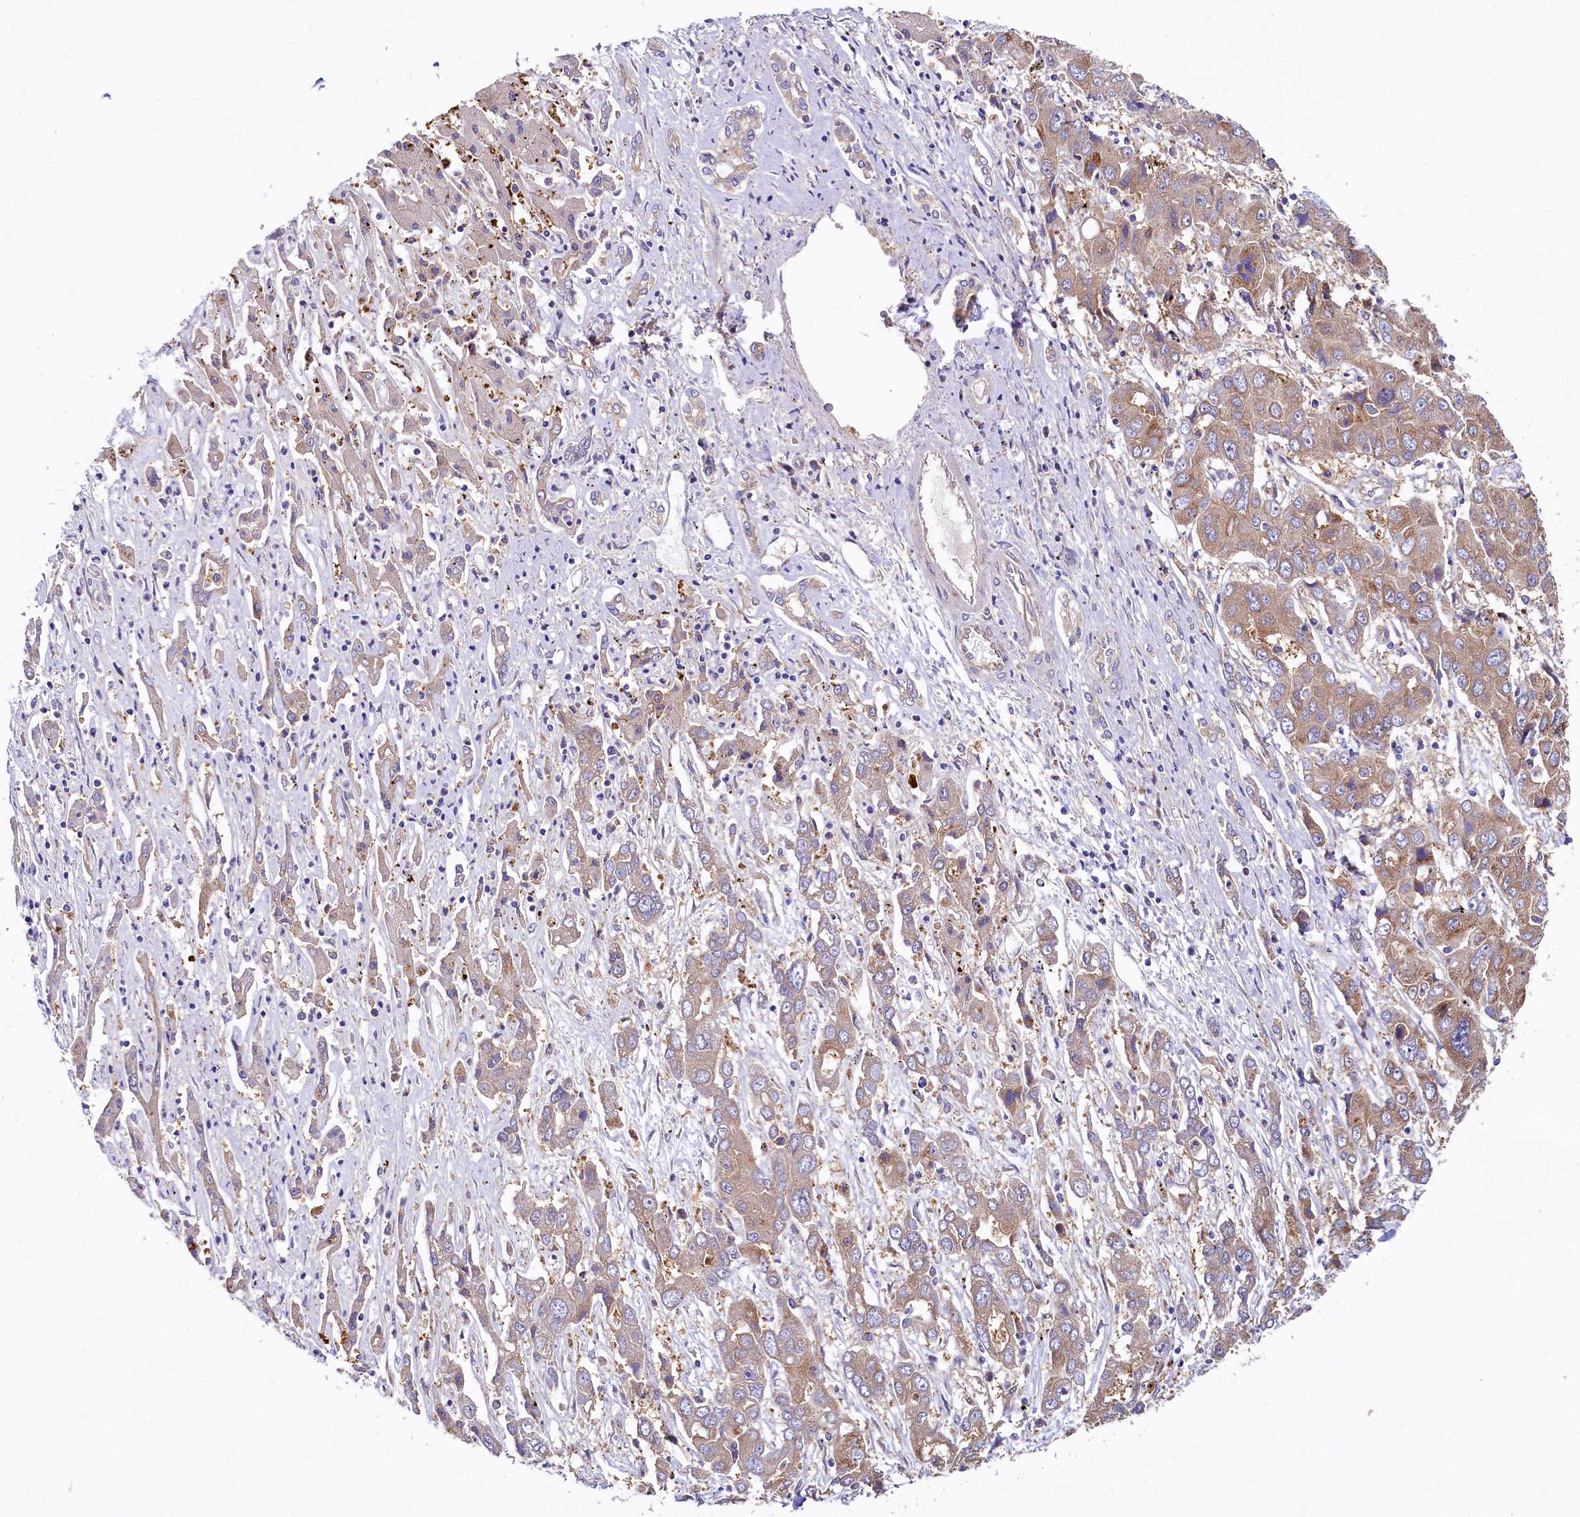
{"staining": {"intensity": "moderate", "quantity": ">75%", "location": "cytoplasmic/membranous"}, "tissue": "liver cancer", "cell_type": "Tumor cells", "image_type": "cancer", "snomed": [{"axis": "morphology", "description": "Cholangiocarcinoma"}, {"axis": "topography", "description": "Liver"}], "caption": "Immunohistochemical staining of liver cancer (cholangiocarcinoma) exhibits moderate cytoplasmic/membranous protein positivity in approximately >75% of tumor cells.", "gene": "QARS1", "patient": {"sex": "male", "age": 67}}